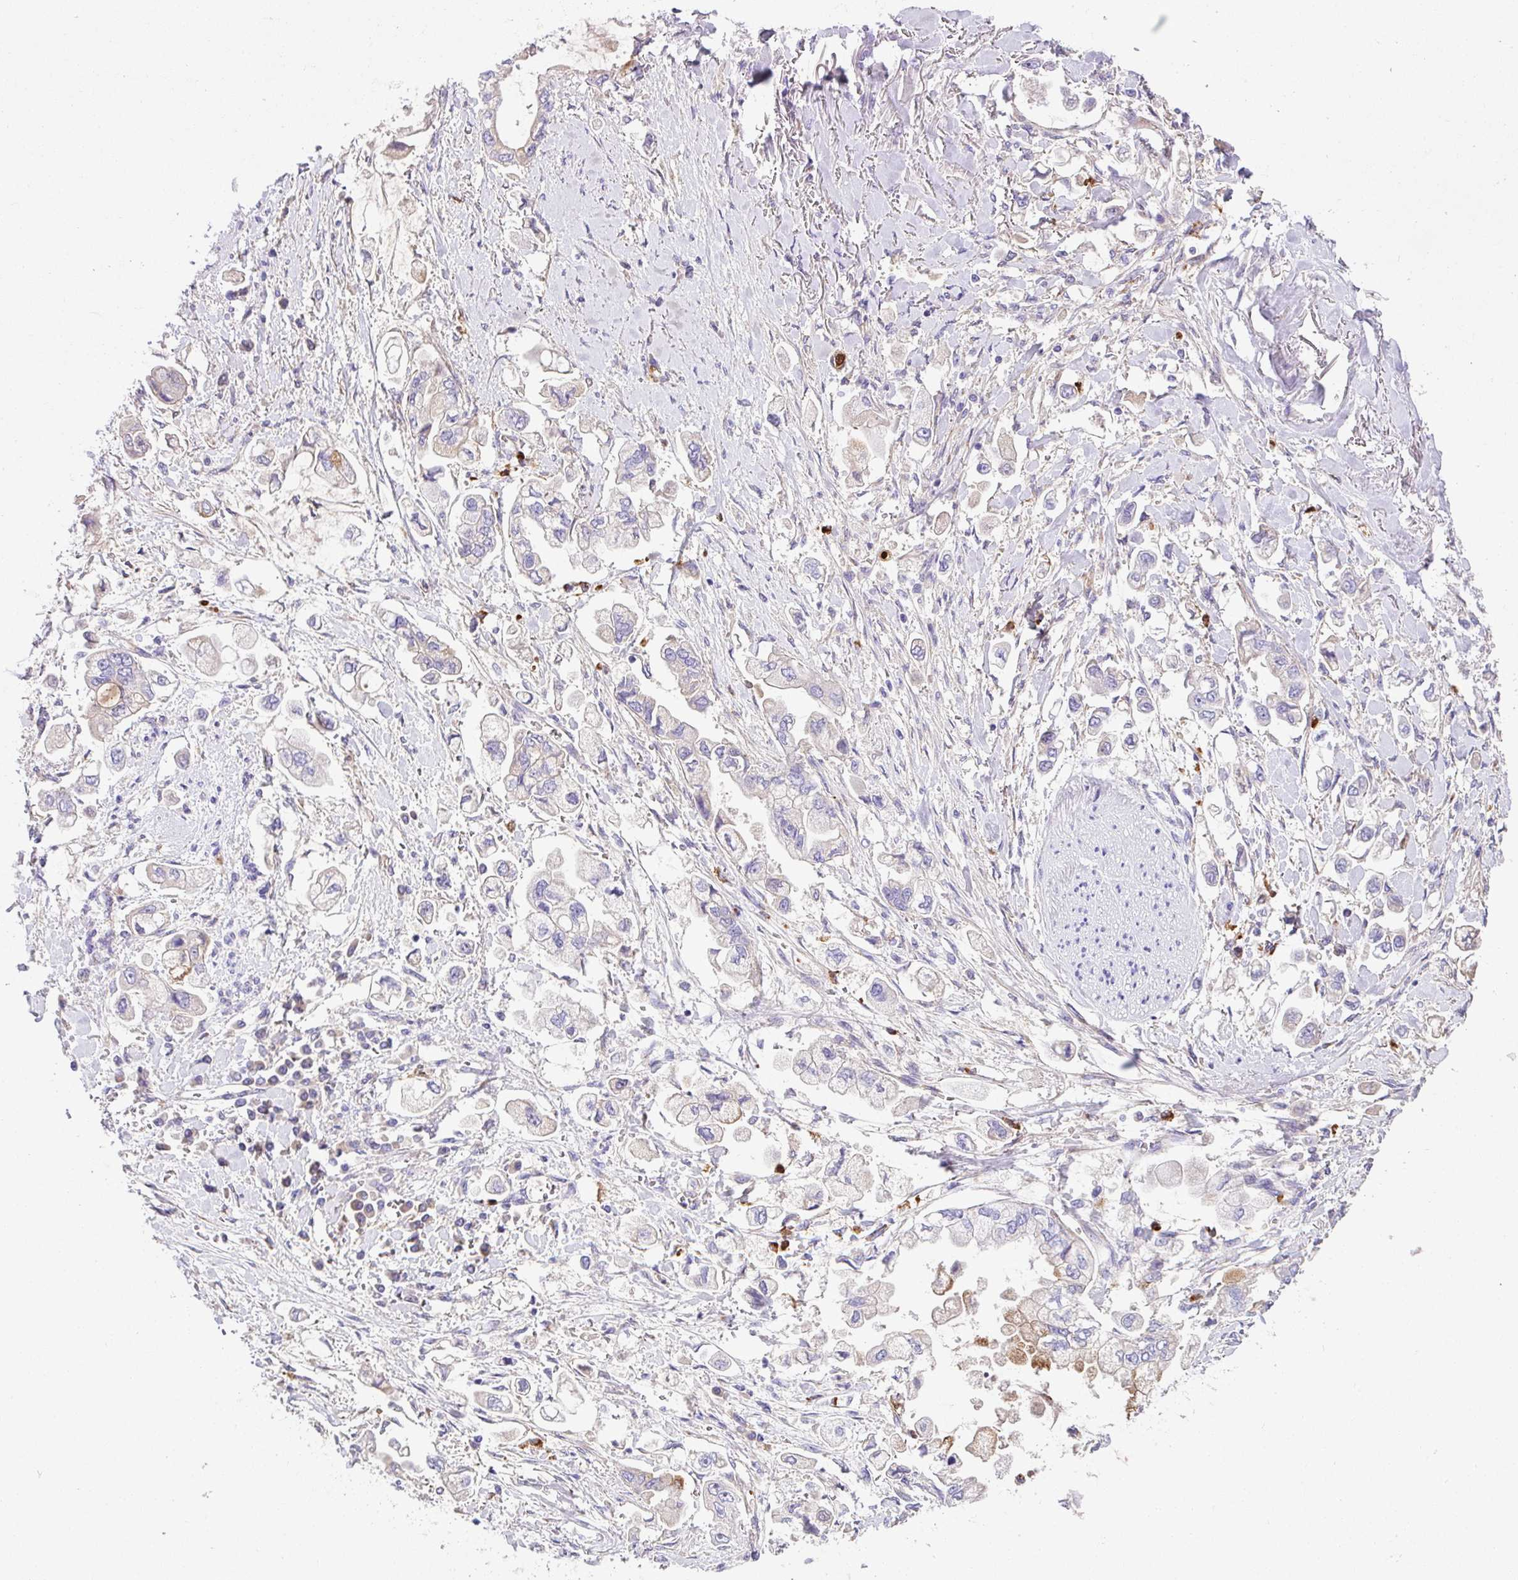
{"staining": {"intensity": "strong", "quantity": "<25%", "location": "cytoplasmic/membranous"}, "tissue": "stomach cancer", "cell_type": "Tumor cells", "image_type": "cancer", "snomed": [{"axis": "morphology", "description": "Adenocarcinoma, NOS"}, {"axis": "topography", "description": "Stomach"}], "caption": "High-magnification brightfield microscopy of adenocarcinoma (stomach) stained with DAB (3,3'-diaminobenzidine) (brown) and counterstained with hematoxylin (blue). tumor cells exhibit strong cytoplasmic/membranous expression is seen in approximately<25% of cells. (Brightfield microscopy of DAB IHC at high magnification).", "gene": "CRISP3", "patient": {"sex": "male", "age": 62}}